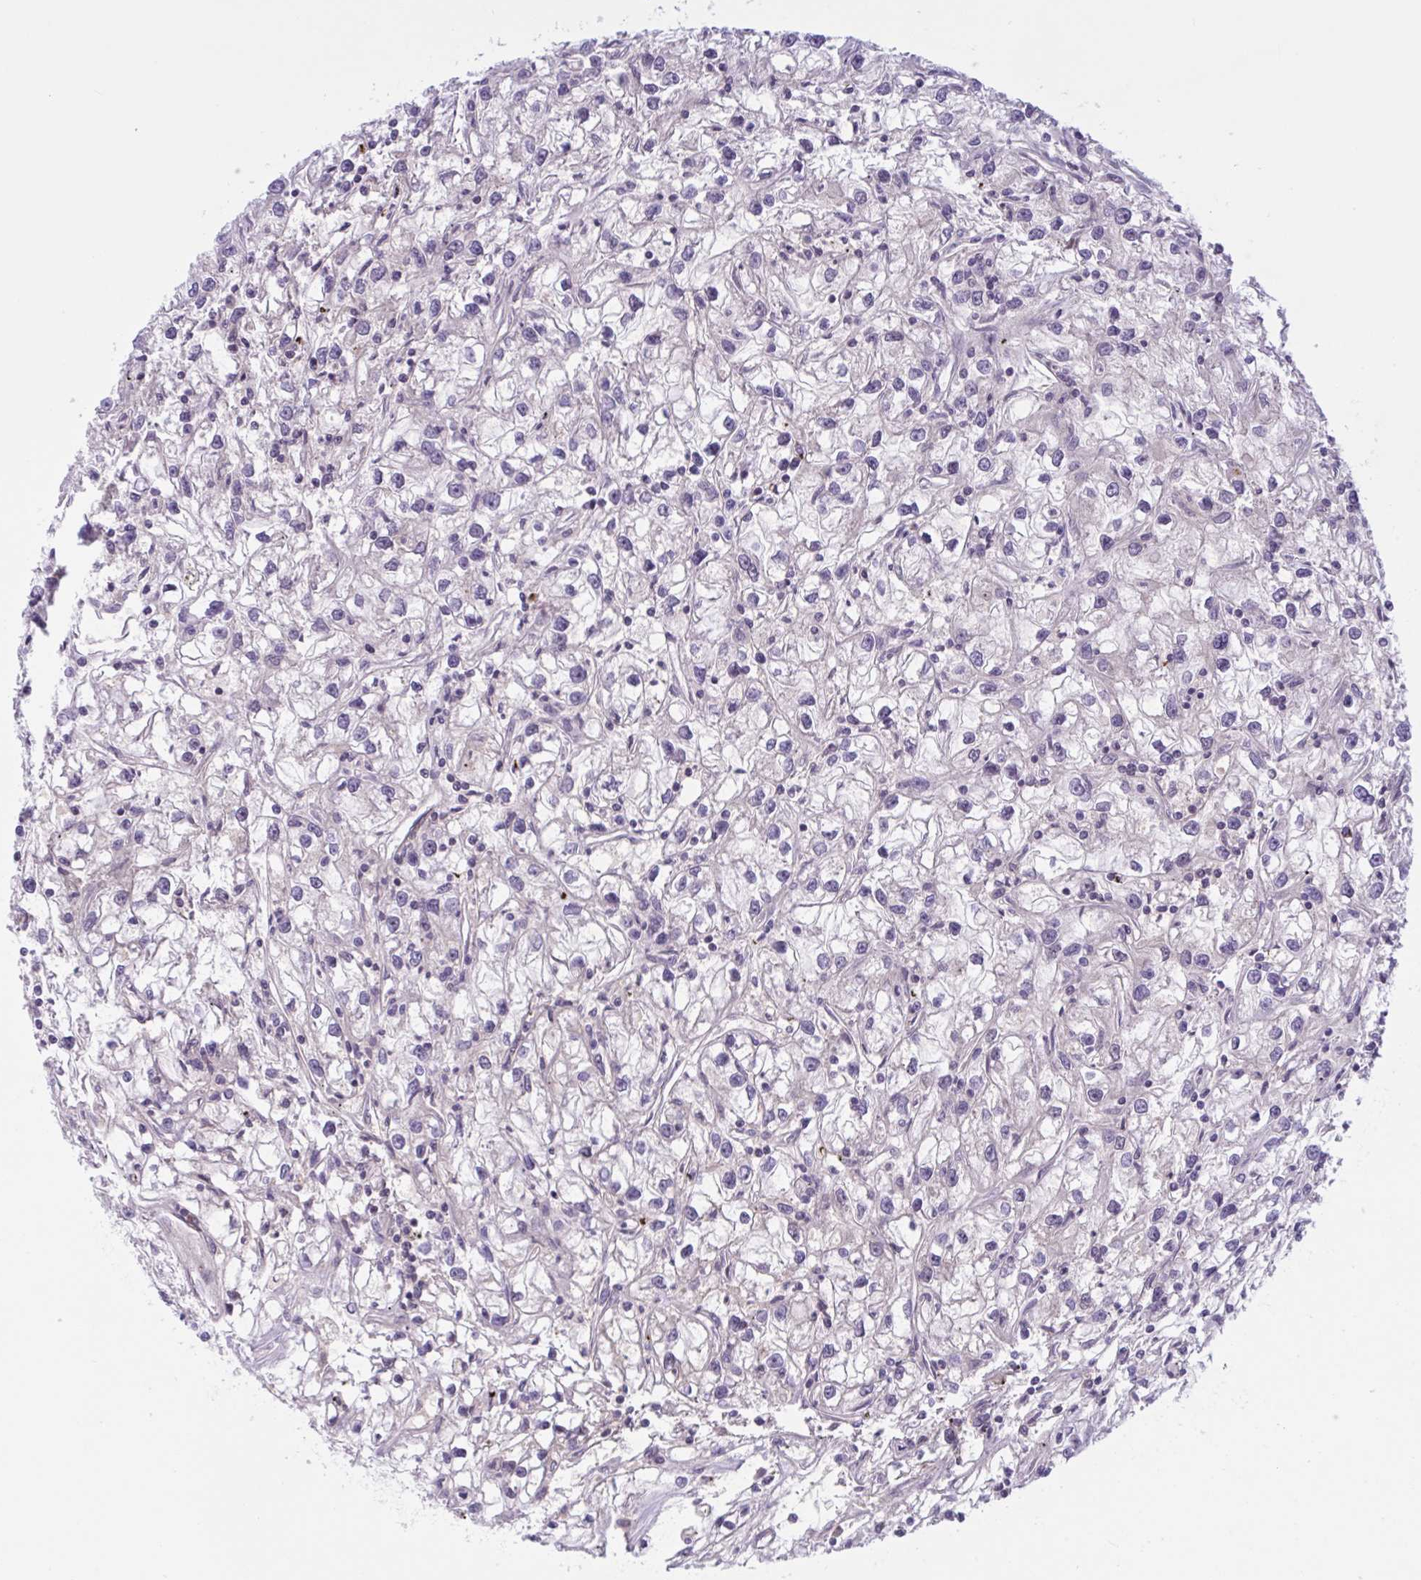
{"staining": {"intensity": "negative", "quantity": "none", "location": "none"}, "tissue": "renal cancer", "cell_type": "Tumor cells", "image_type": "cancer", "snomed": [{"axis": "morphology", "description": "Adenocarcinoma, NOS"}, {"axis": "topography", "description": "Kidney"}], "caption": "Micrograph shows no significant protein positivity in tumor cells of renal cancer (adenocarcinoma). (Immunohistochemistry, brightfield microscopy, high magnification).", "gene": "TTC7B", "patient": {"sex": "female", "age": 59}}